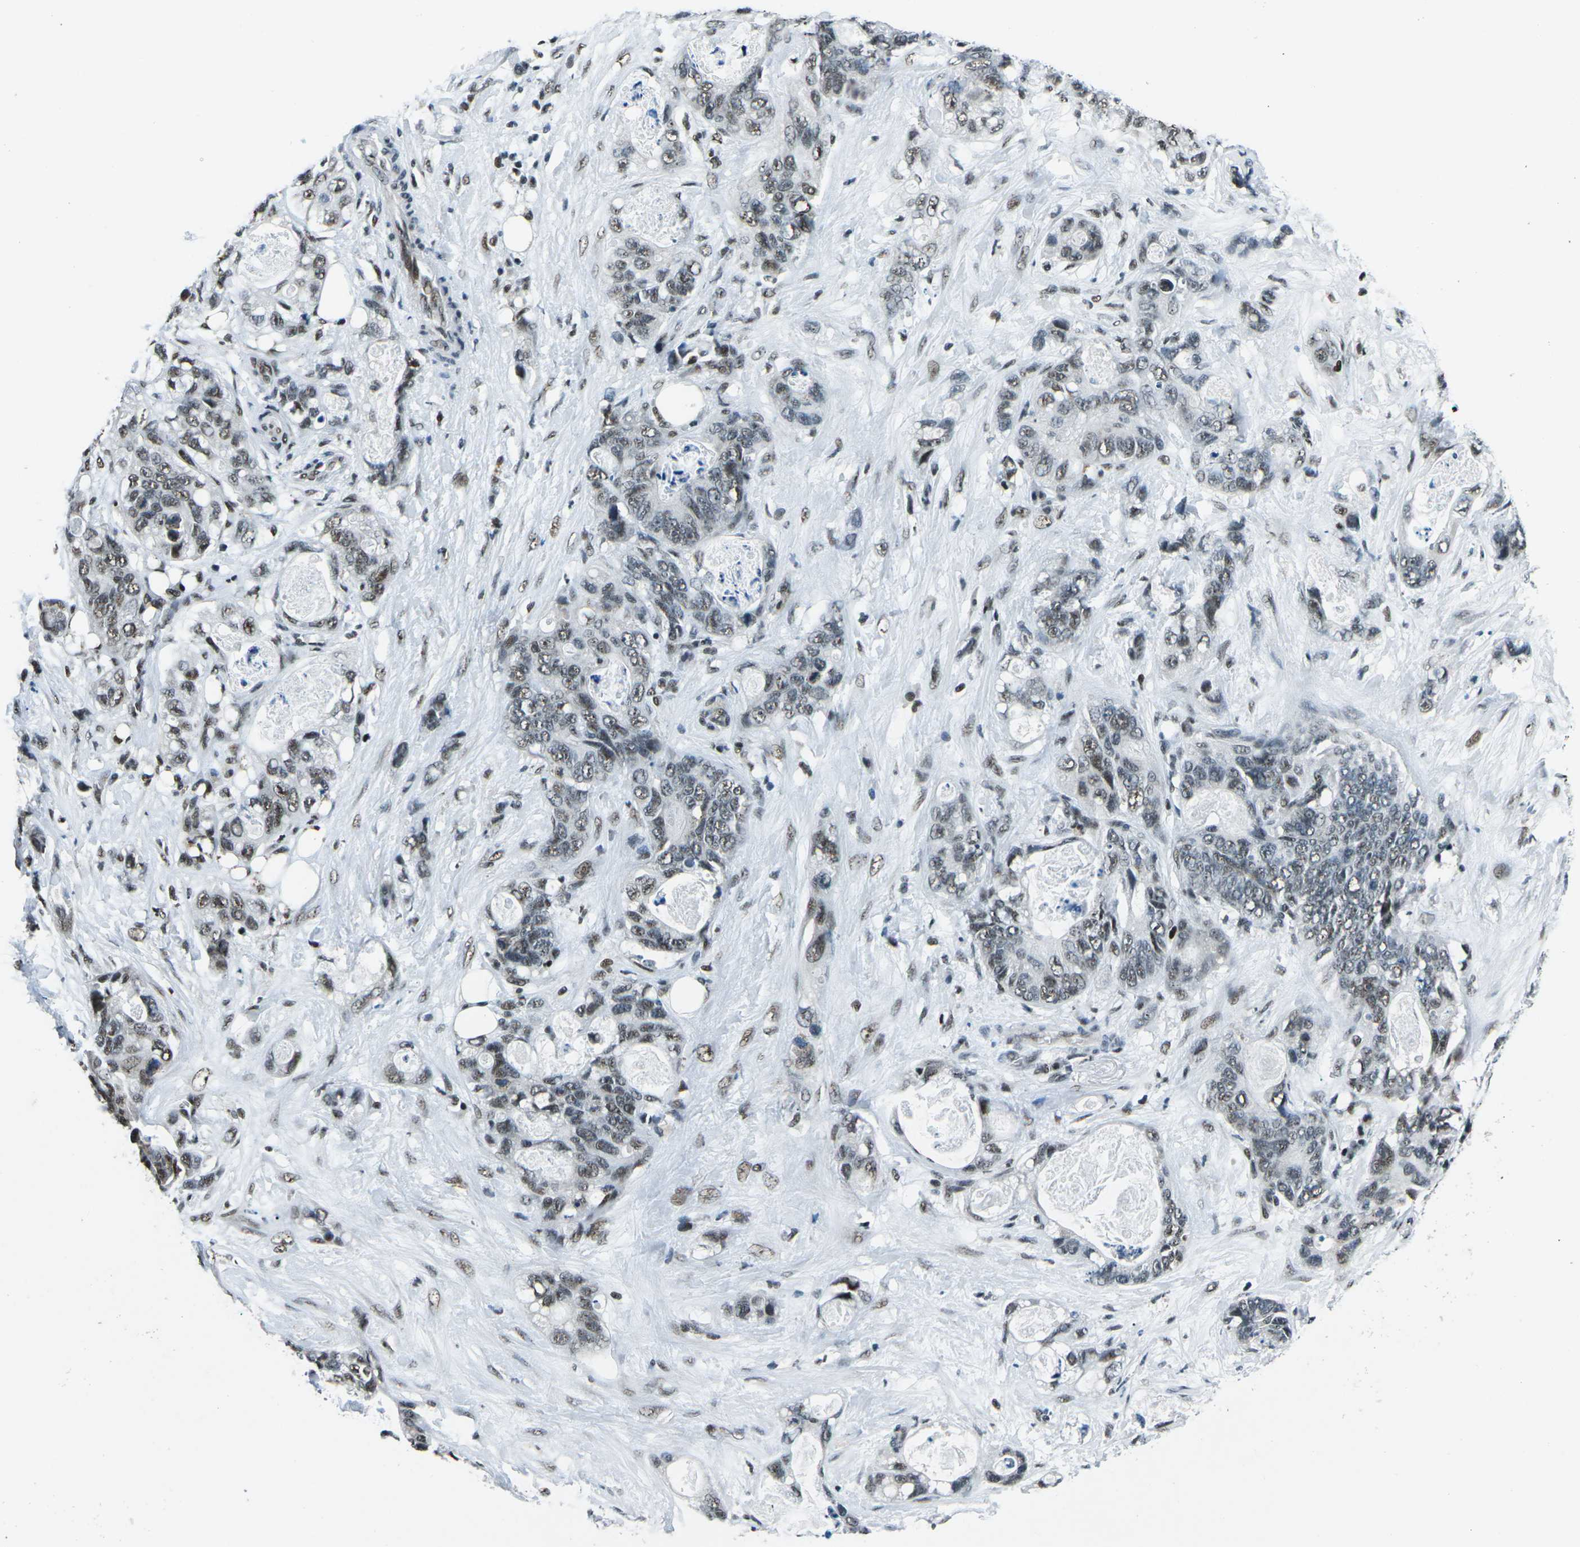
{"staining": {"intensity": "moderate", "quantity": ">75%", "location": "nuclear"}, "tissue": "stomach cancer", "cell_type": "Tumor cells", "image_type": "cancer", "snomed": [{"axis": "morphology", "description": "Adenocarcinoma, NOS"}, {"axis": "topography", "description": "Stomach"}], "caption": "Moderate nuclear protein positivity is present in approximately >75% of tumor cells in adenocarcinoma (stomach).", "gene": "RBL2", "patient": {"sex": "female", "age": 89}}